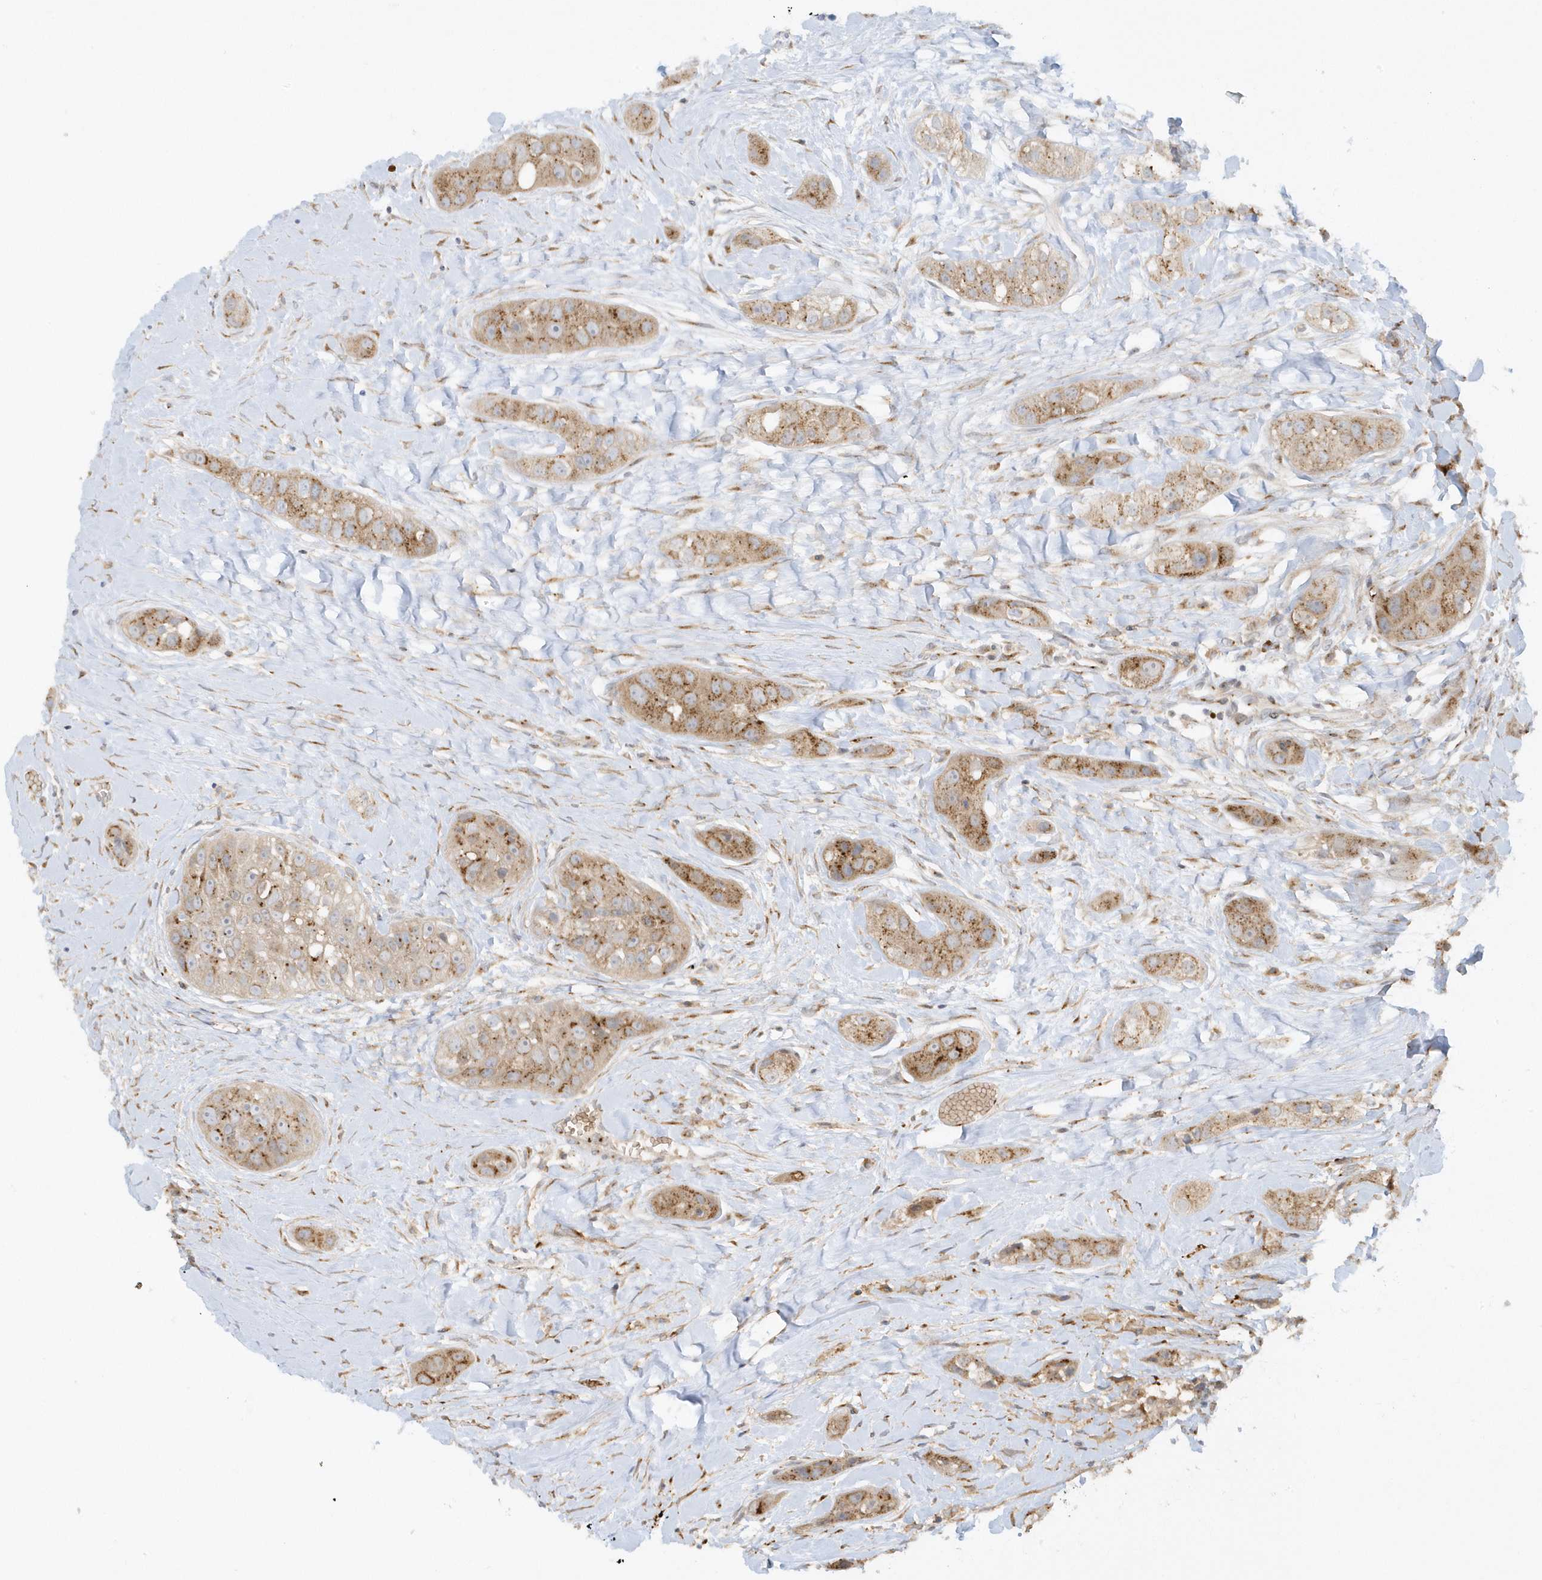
{"staining": {"intensity": "moderate", "quantity": ">75%", "location": "cytoplasmic/membranous"}, "tissue": "head and neck cancer", "cell_type": "Tumor cells", "image_type": "cancer", "snomed": [{"axis": "morphology", "description": "Normal tissue, NOS"}, {"axis": "morphology", "description": "Squamous cell carcinoma, NOS"}, {"axis": "topography", "description": "Skeletal muscle"}, {"axis": "topography", "description": "Head-Neck"}], "caption": "This is an image of immunohistochemistry staining of squamous cell carcinoma (head and neck), which shows moderate staining in the cytoplasmic/membranous of tumor cells.", "gene": "RPP40", "patient": {"sex": "male", "age": 51}}